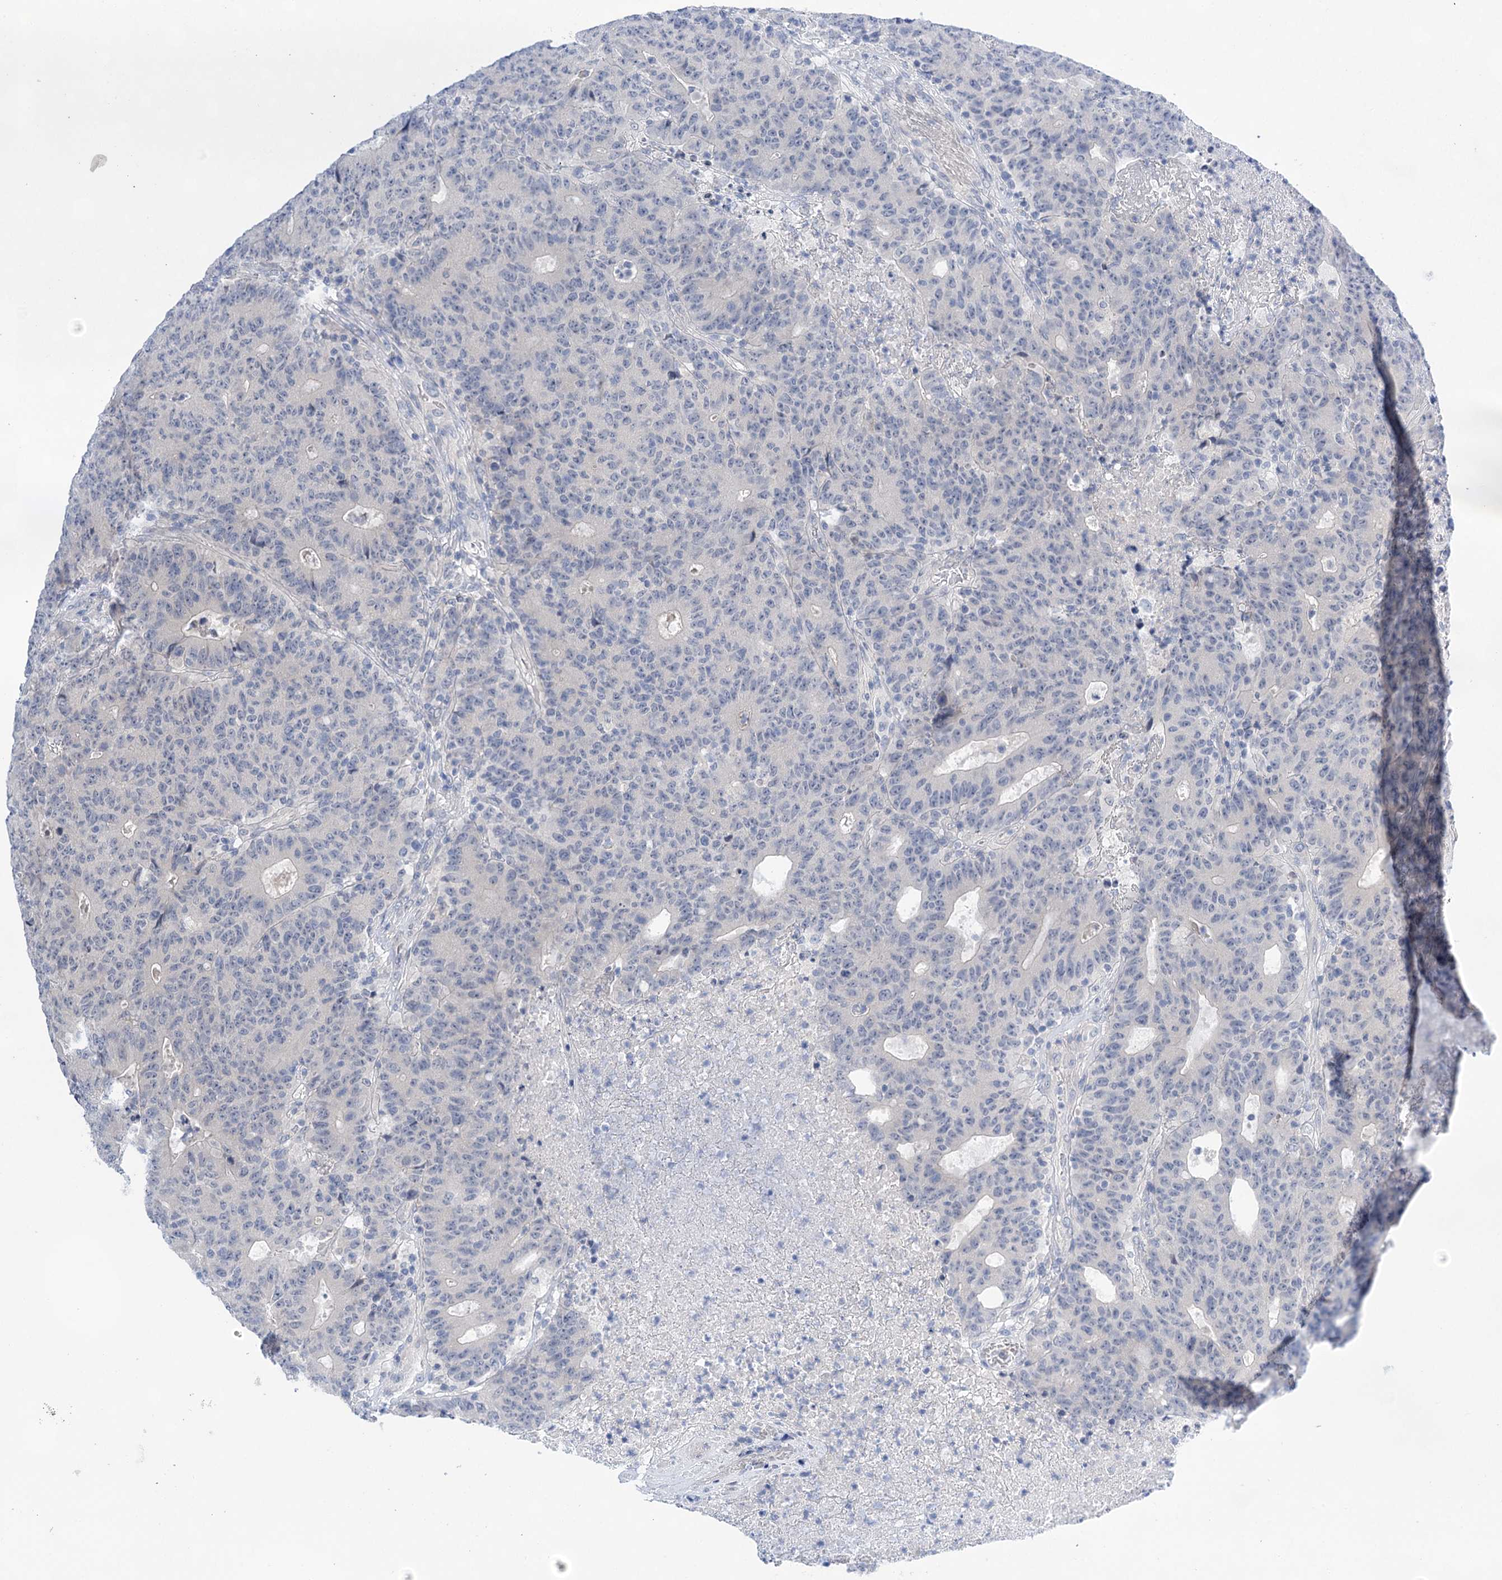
{"staining": {"intensity": "negative", "quantity": "none", "location": "none"}, "tissue": "colorectal cancer", "cell_type": "Tumor cells", "image_type": "cancer", "snomed": [{"axis": "morphology", "description": "Adenocarcinoma, NOS"}, {"axis": "topography", "description": "Colon"}], "caption": "DAB immunohistochemical staining of colorectal cancer (adenocarcinoma) demonstrates no significant staining in tumor cells. (IHC, brightfield microscopy, high magnification).", "gene": "LALBA", "patient": {"sex": "female", "age": 75}}